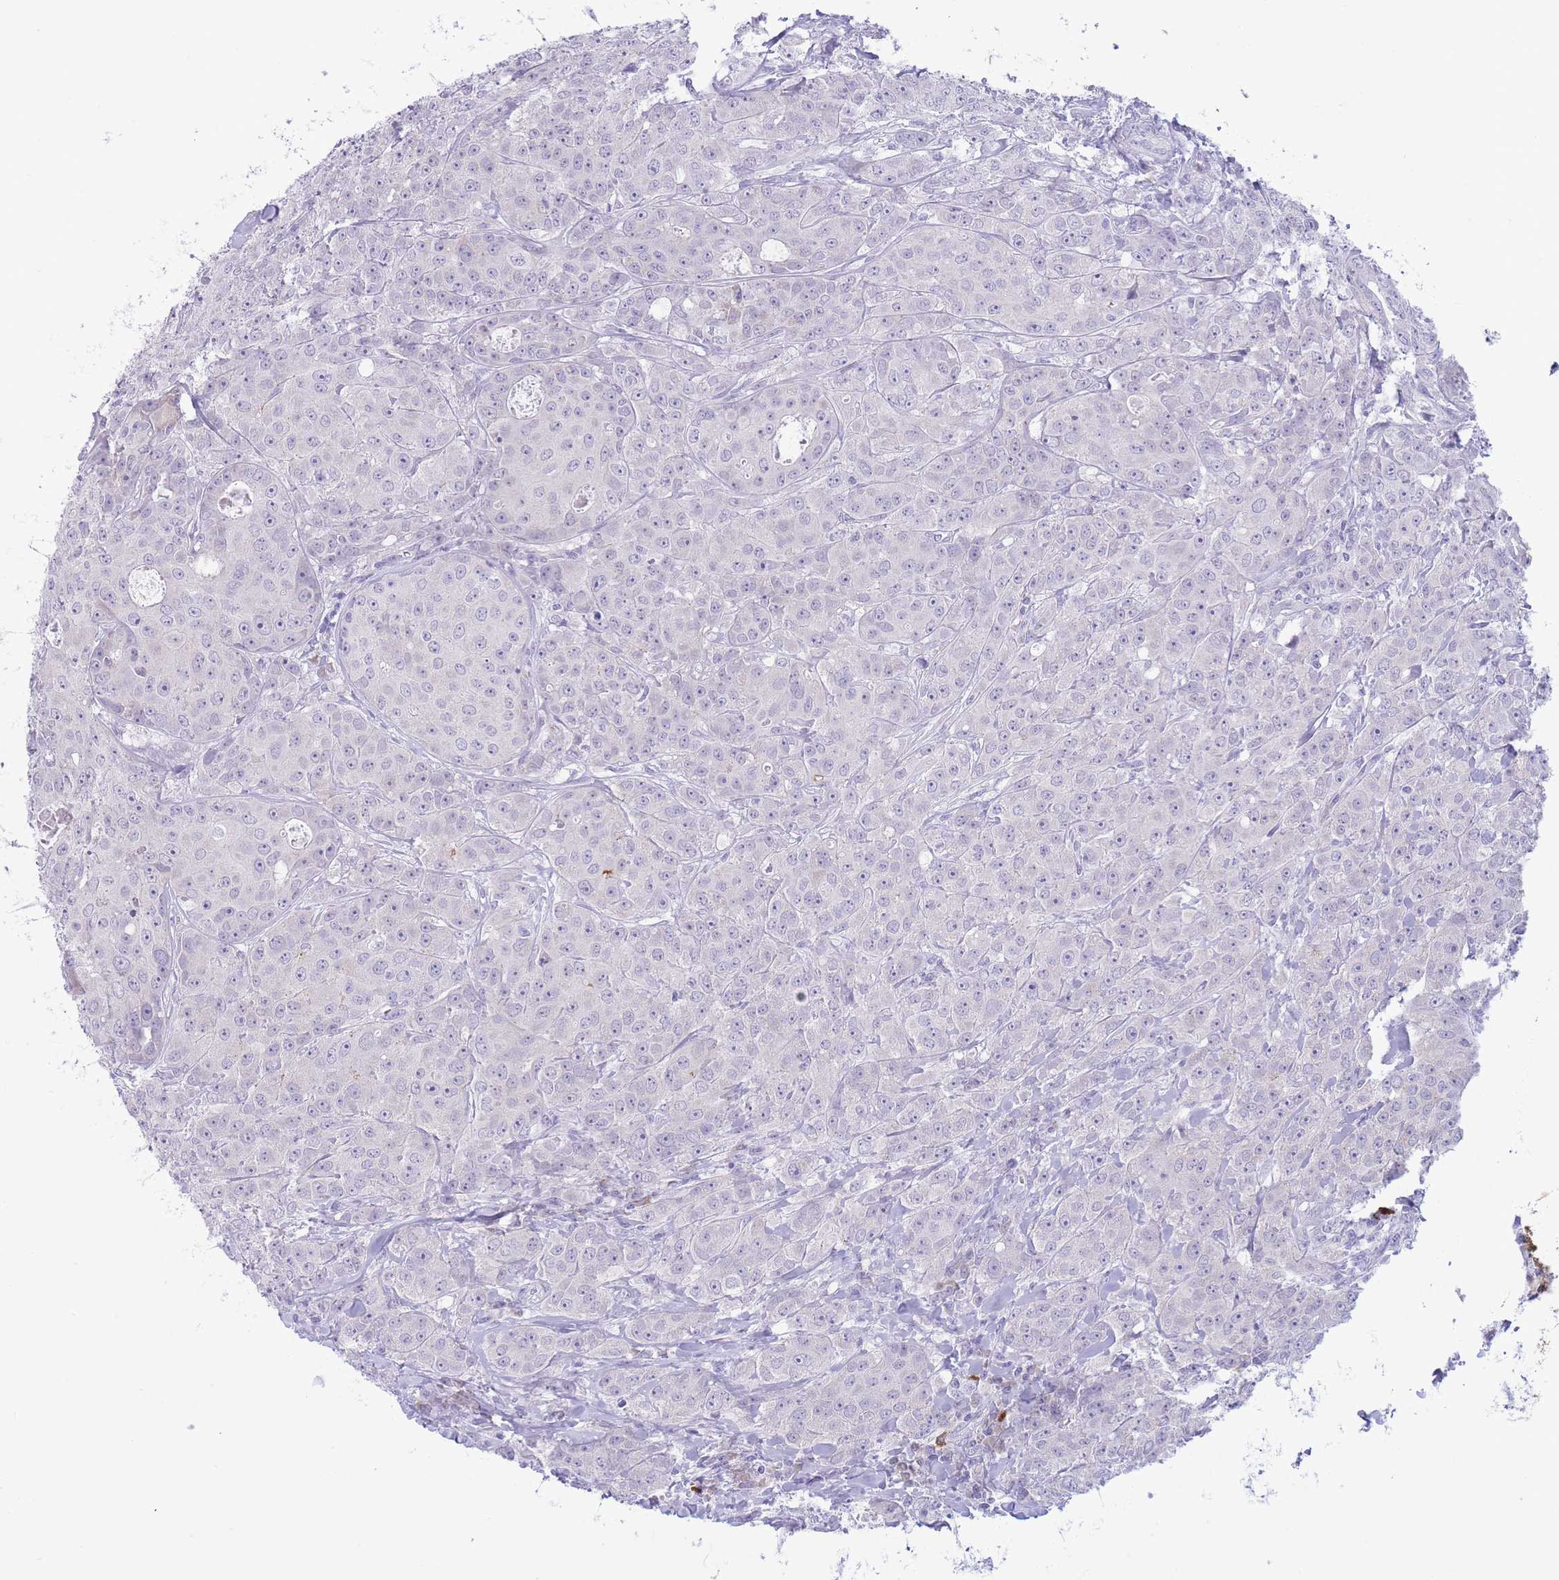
{"staining": {"intensity": "negative", "quantity": "none", "location": "none"}, "tissue": "breast cancer", "cell_type": "Tumor cells", "image_type": "cancer", "snomed": [{"axis": "morphology", "description": "Duct carcinoma"}, {"axis": "topography", "description": "Breast"}], "caption": "Human breast intraductal carcinoma stained for a protein using immunohistochemistry (IHC) demonstrates no positivity in tumor cells.", "gene": "ASAP3", "patient": {"sex": "female", "age": 43}}